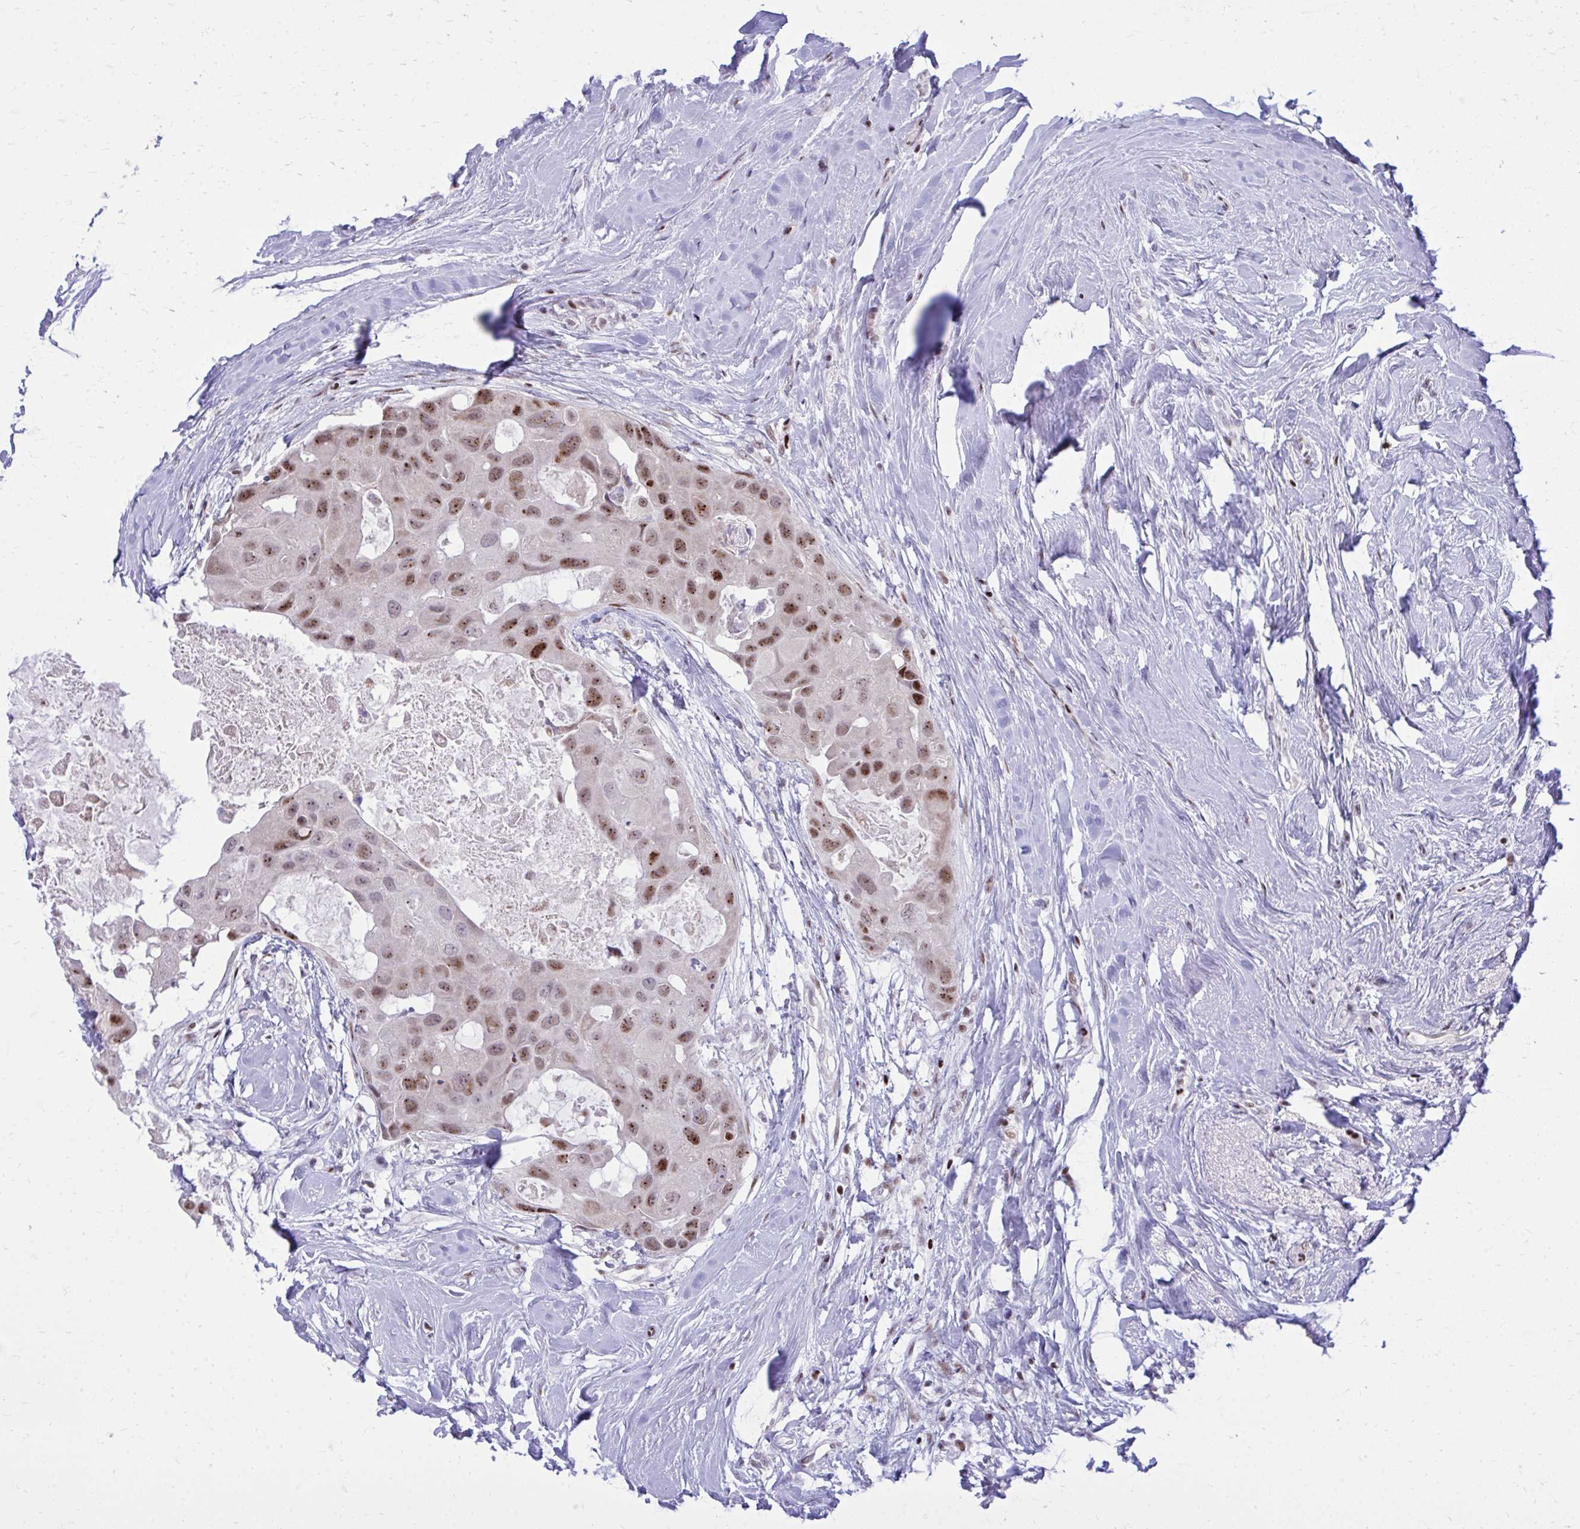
{"staining": {"intensity": "strong", "quantity": "25%-75%", "location": "nuclear"}, "tissue": "breast cancer", "cell_type": "Tumor cells", "image_type": "cancer", "snomed": [{"axis": "morphology", "description": "Duct carcinoma"}, {"axis": "topography", "description": "Breast"}], "caption": "Tumor cells demonstrate strong nuclear positivity in approximately 25%-75% of cells in breast cancer. Using DAB (3,3'-diaminobenzidine) (brown) and hematoxylin (blue) stains, captured at high magnification using brightfield microscopy.", "gene": "C14orf39", "patient": {"sex": "female", "age": 43}}